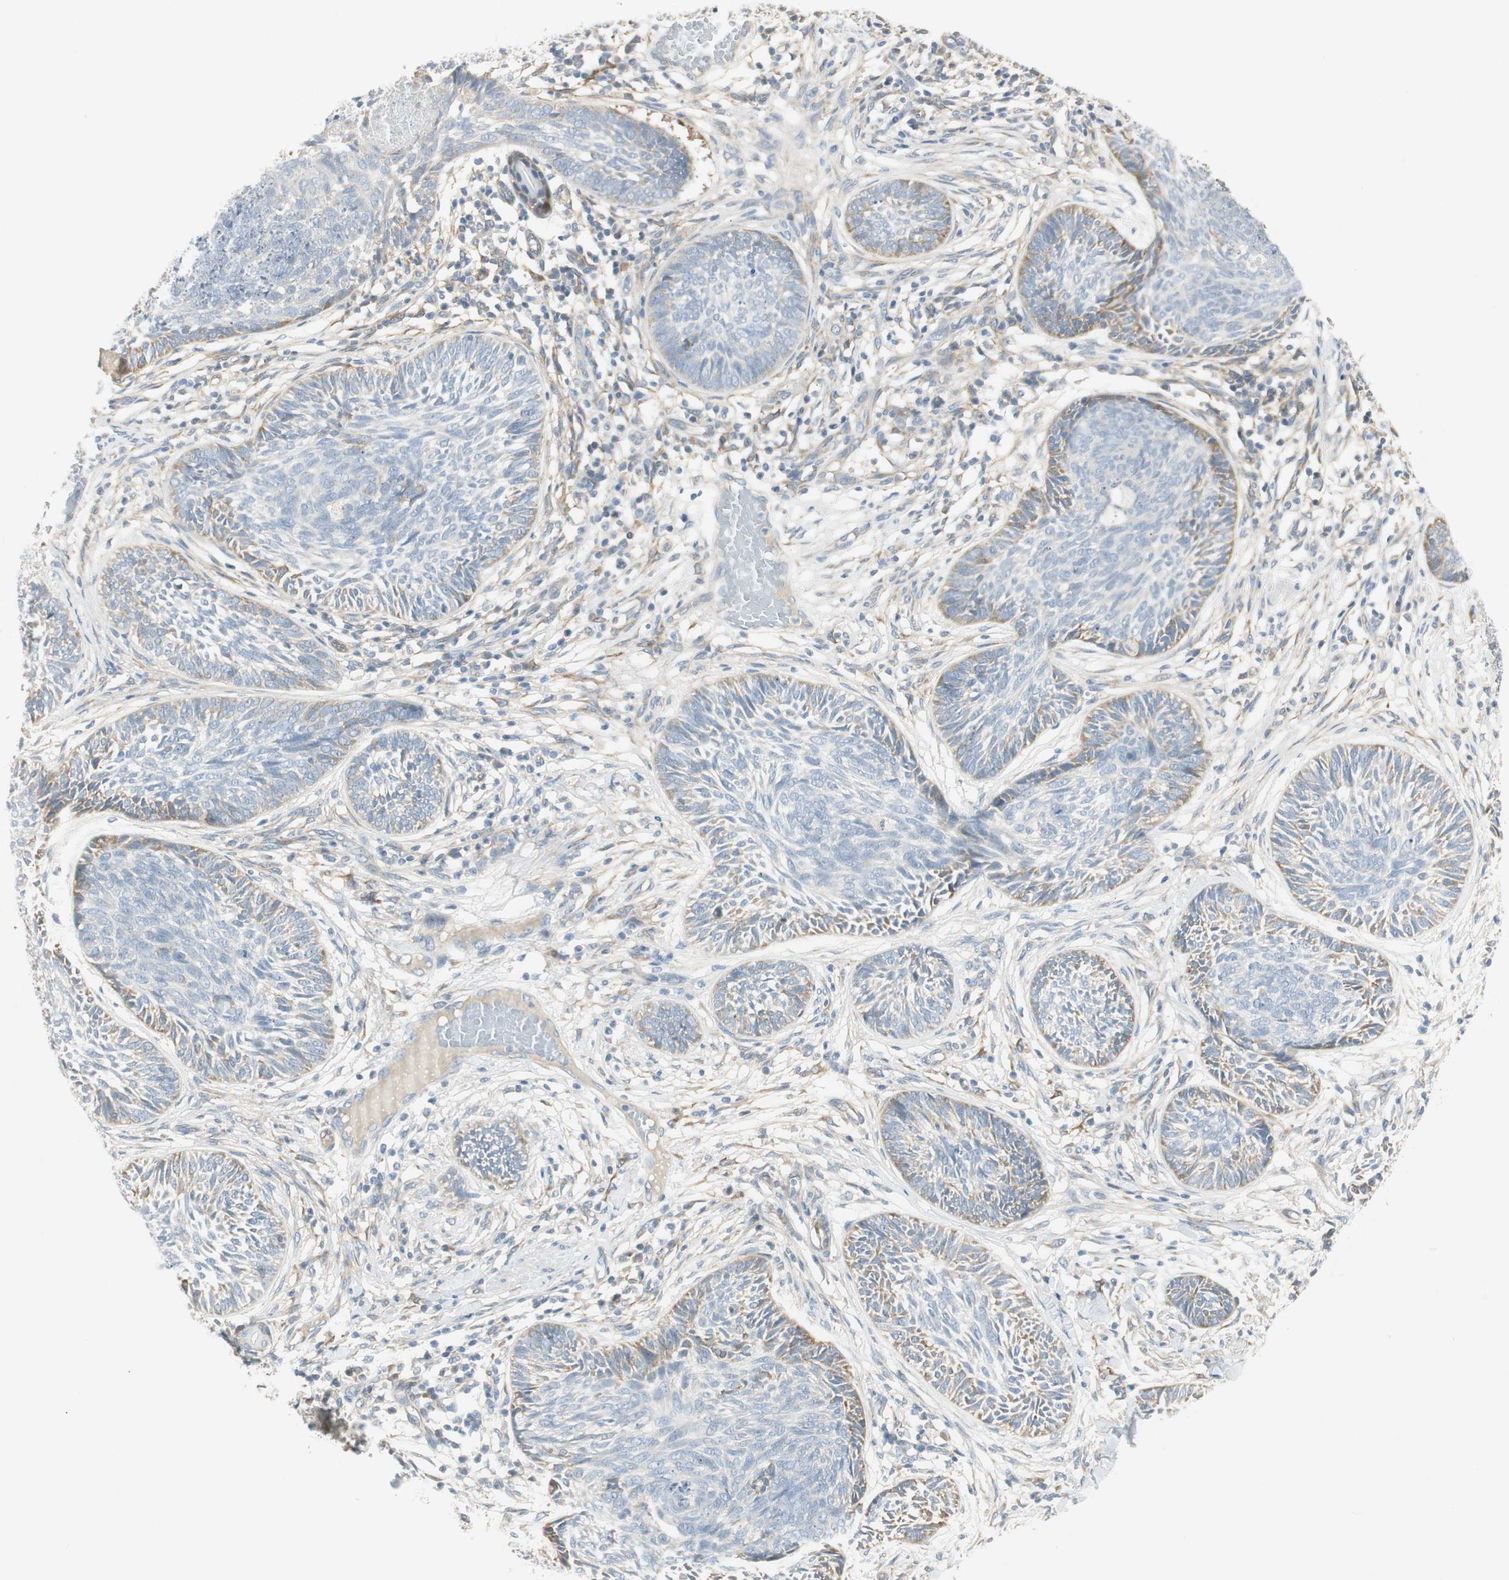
{"staining": {"intensity": "weak", "quantity": "<25%", "location": "cytoplasmic/membranous"}, "tissue": "skin cancer", "cell_type": "Tumor cells", "image_type": "cancer", "snomed": [{"axis": "morphology", "description": "Papilloma, NOS"}, {"axis": "morphology", "description": "Basal cell carcinoma"}, {"axis": "topography", "description": "Skin"}], "caption": "Immunohistochemistry of human skin papilloma demonstrates no staining in tumor cells.", "gene": "STON1-GTF2A1L", "patient": {"sex": "male", "age": 87}}